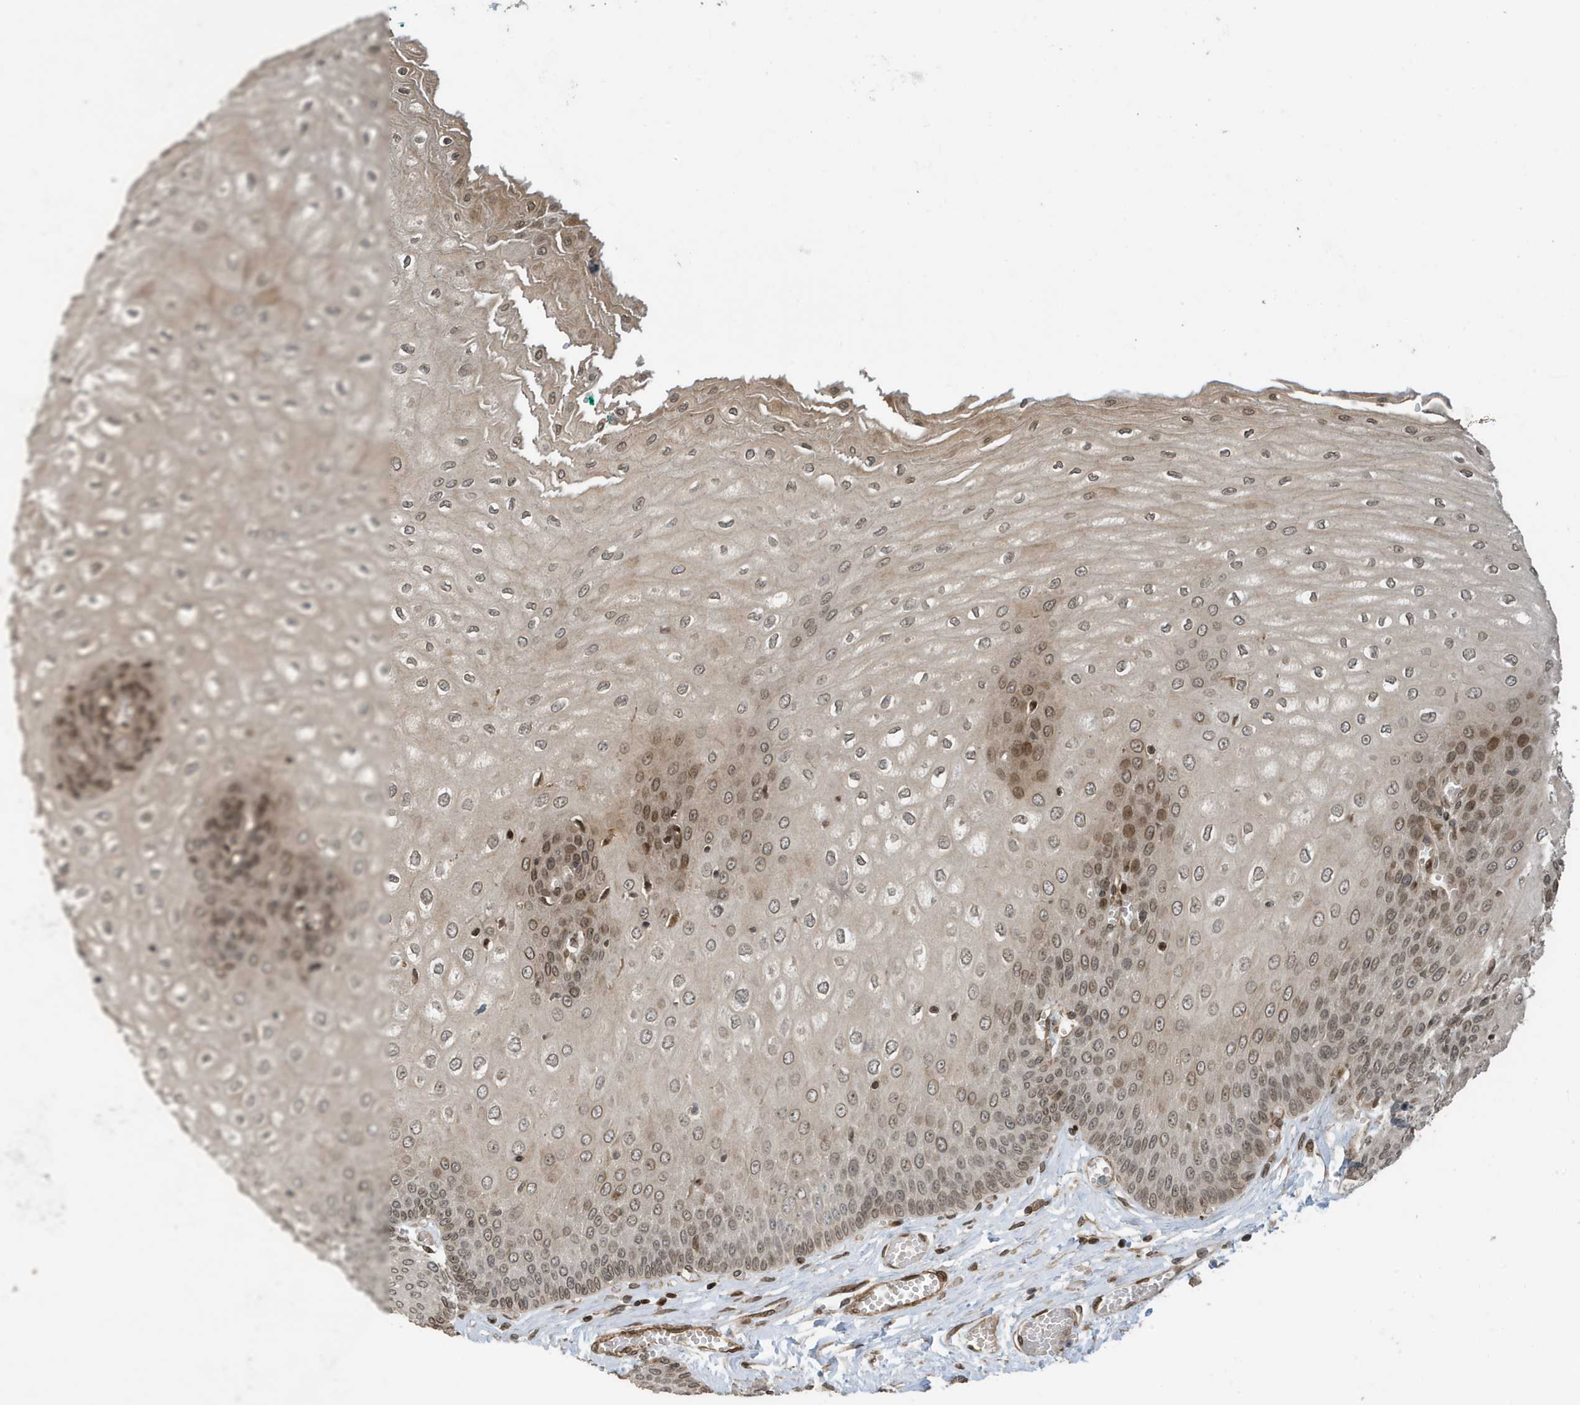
{"staining": {"intensity": "moderate", "quantity": "25%-75%", "location": "cytoplasmic/membranous,nuclear"}, "tissue": "esophagus", "cell_type": "Squamous epithelial cells", "image_type": "normal", "snomed": [{"axis": "morphology", "description": "Normal tissue, NOS"}, {"axis": "topography", "description": "Esophagus"}], "caption": "A histopathology image of human esophagus stained for a protein reveals moderate cytoplasmic/membranous,nuclear brown staining in squamous epithelial cells. The staining was performed using DAB (3,3'-diaminobenzidine) to visualize the protein expression in brown, while the nuclei were stained in blue with hematoxylin (Magnification: 20x).", "gene": "DUSP18", "patient": {"sex": "male", "age": 60}}